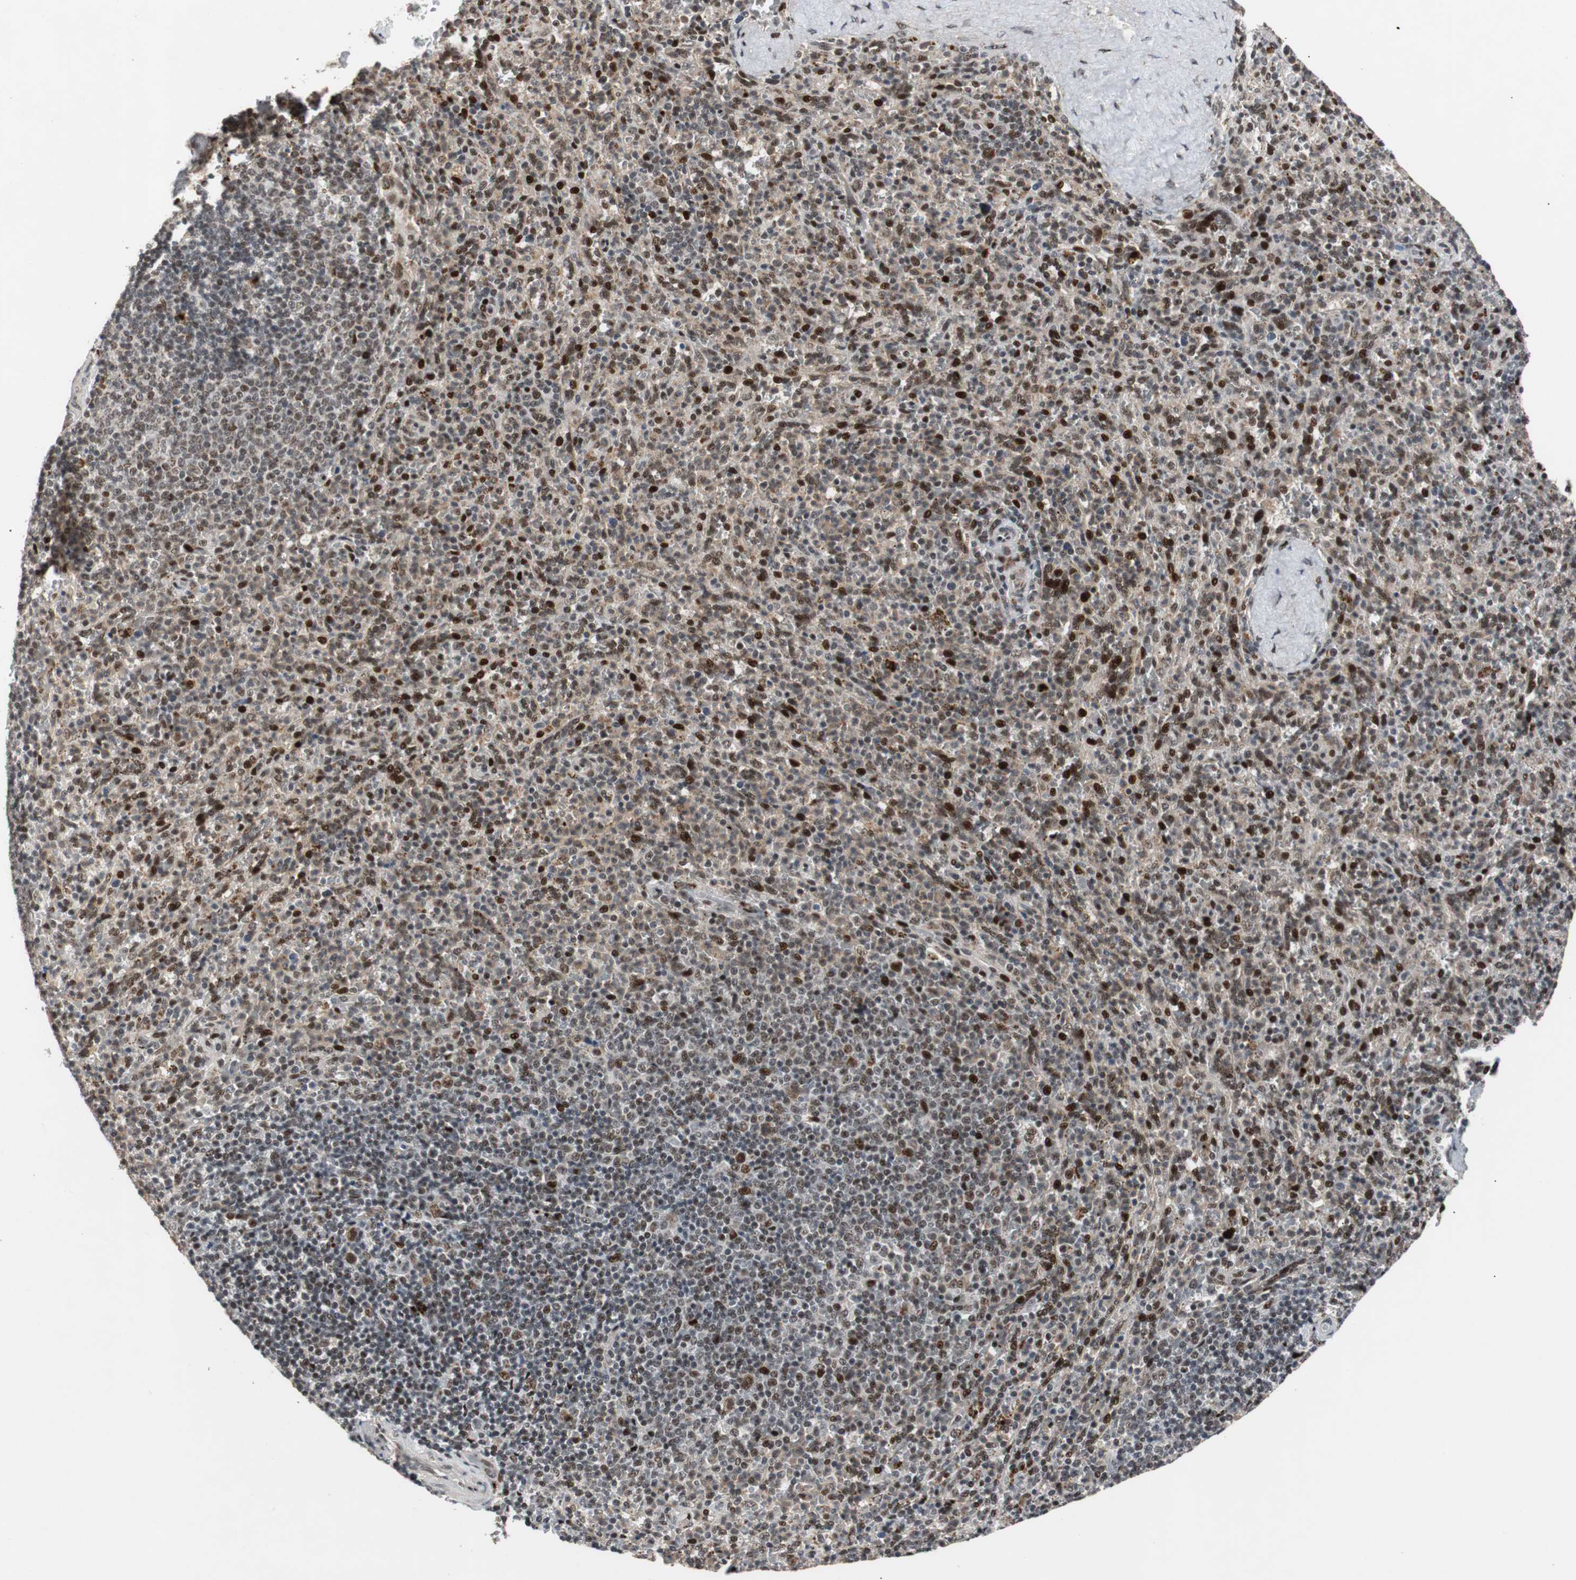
{"staining": {"intensity": "strong", "quantity": "<25%", "location": "nuclear"}, "tissue": "spleen", "cell_type": "Cells in red pulp", "image_type": "normal", "snomed": [{"axis": "morphology", "description": "Normal tissue, NOS"}, {"axis": "topography", "description": "Spleen"}], "caption": "High-magnification brightfield microscopy of unremarkable spleen stained with DAB (3,3'-diaminobenzidine) (brown) and counterstained with hematoxylin (blue). cells in red pulp exhibit strong nuclear staining is identified in approximately<25% of cells.", "gene": "NBL1", "patient": {"sex": "male", "age": 36}}